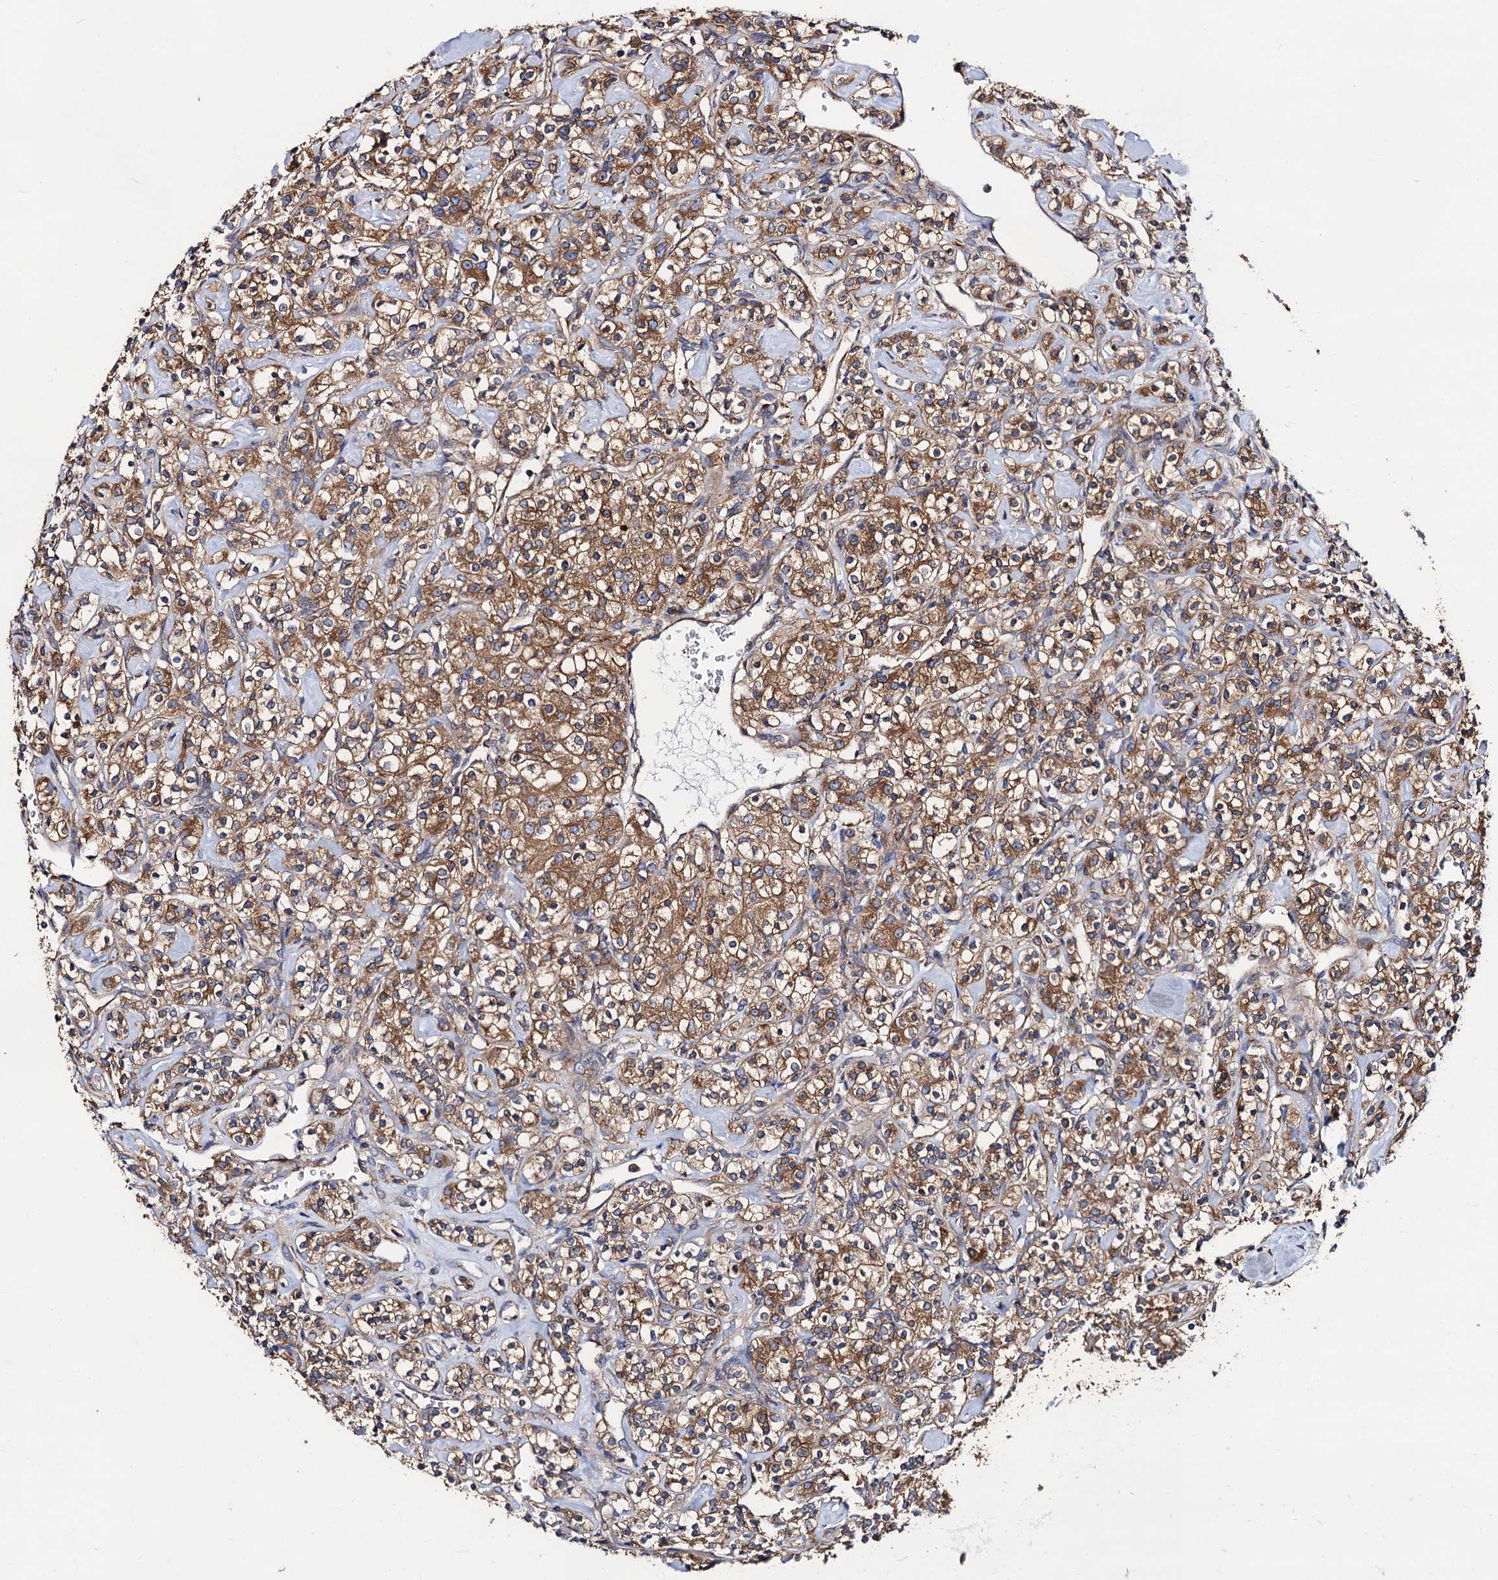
{"staining": {"intensity": "moderate", "quantity": ">75%", "location": "cytoplasmic/membranous"}, "tissue": "renal cancer", "cell_type": "Tumor cells", "image_type": "cancer", "snomed": [{"axis": "morphology", "description": "Adenocarcinoma, NOS"}, {"axis": "topography", "description": "Kidney"}], "caption": "This photomicrograph exhibits immunohistochemistry staining of human renal cancer, with medium moderate cytoplasmic/membranous staining in approximately >75% of tumor cells.", "gene": "DYDC1", "patient": {"sex": "male", "age": 77}}